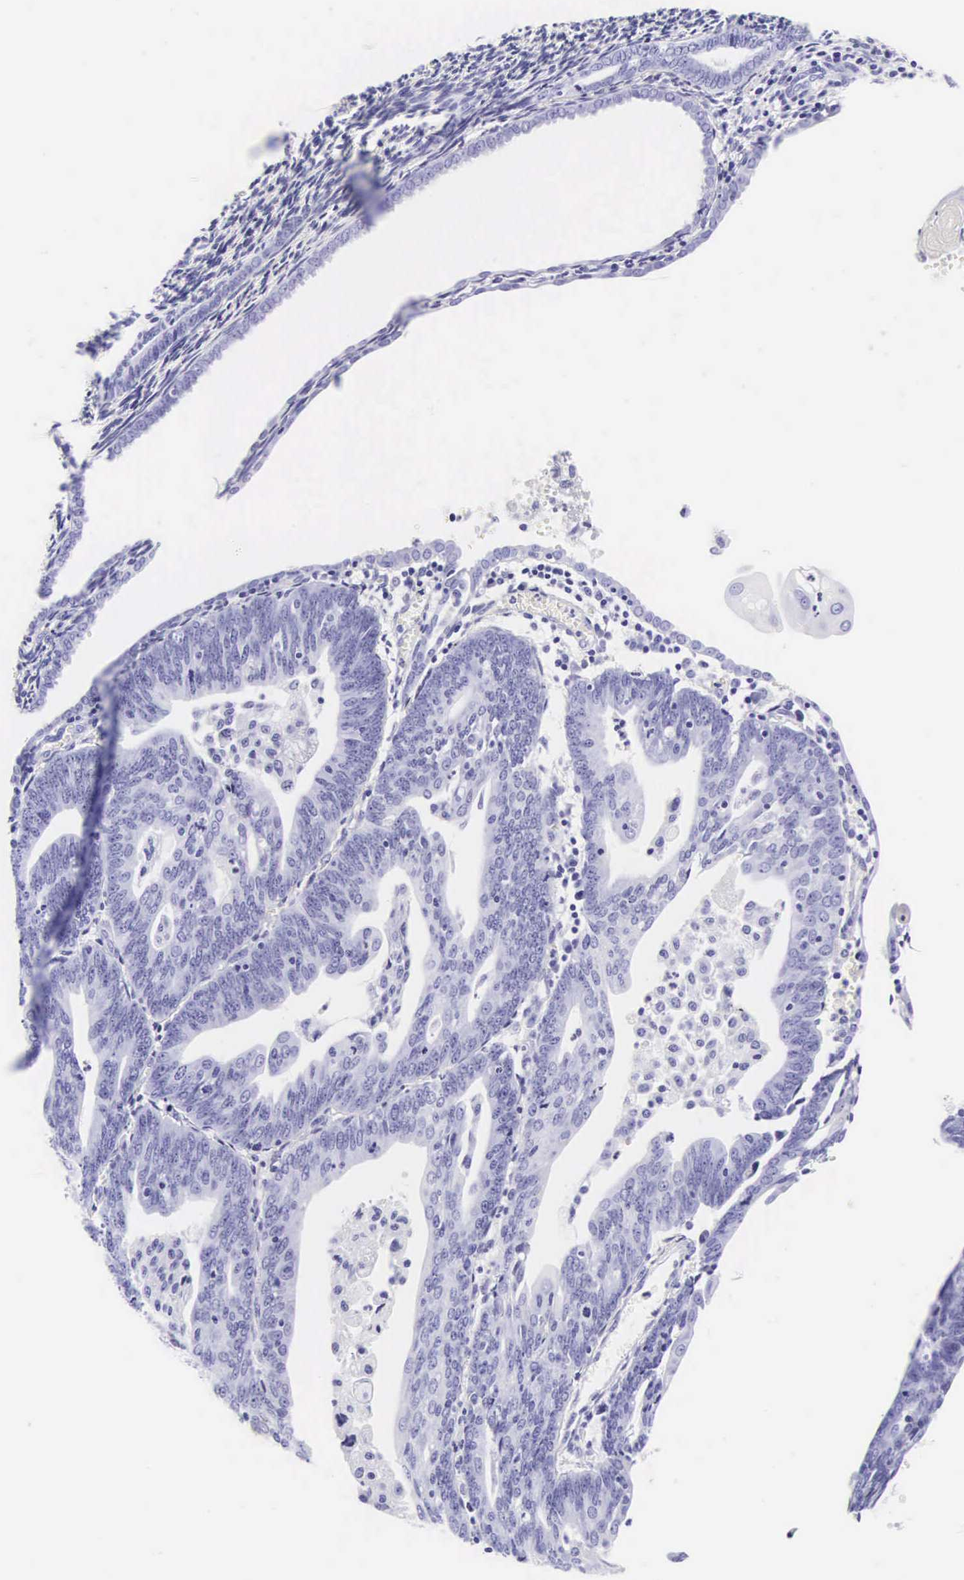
{"staining": {"intensity": "negative", "quantity": "none", "location": "none"}, "tissue": "endometrial cancer", "cell_type": "Tumor cells", "image_type": "cancer", "snomed": [{"axis": "morphology", "description": "Adenocarcinoma, NOS"}, {"axis": "topography", "description": "Endometrium"}], "caption": "Immunohistochemistry (IHC) photomicrograph of neoplastic tissue: endometrial cancer stained with DAB reveals no significant protein positivity in tumor cells. The staining is performed using DAB (3,3'-diaminobenzidine) brown chromogen with nuclei counter-stained in using hematoxylin.", "gene": "CD1A", "patient": {"sex": "female", "age": 56}}